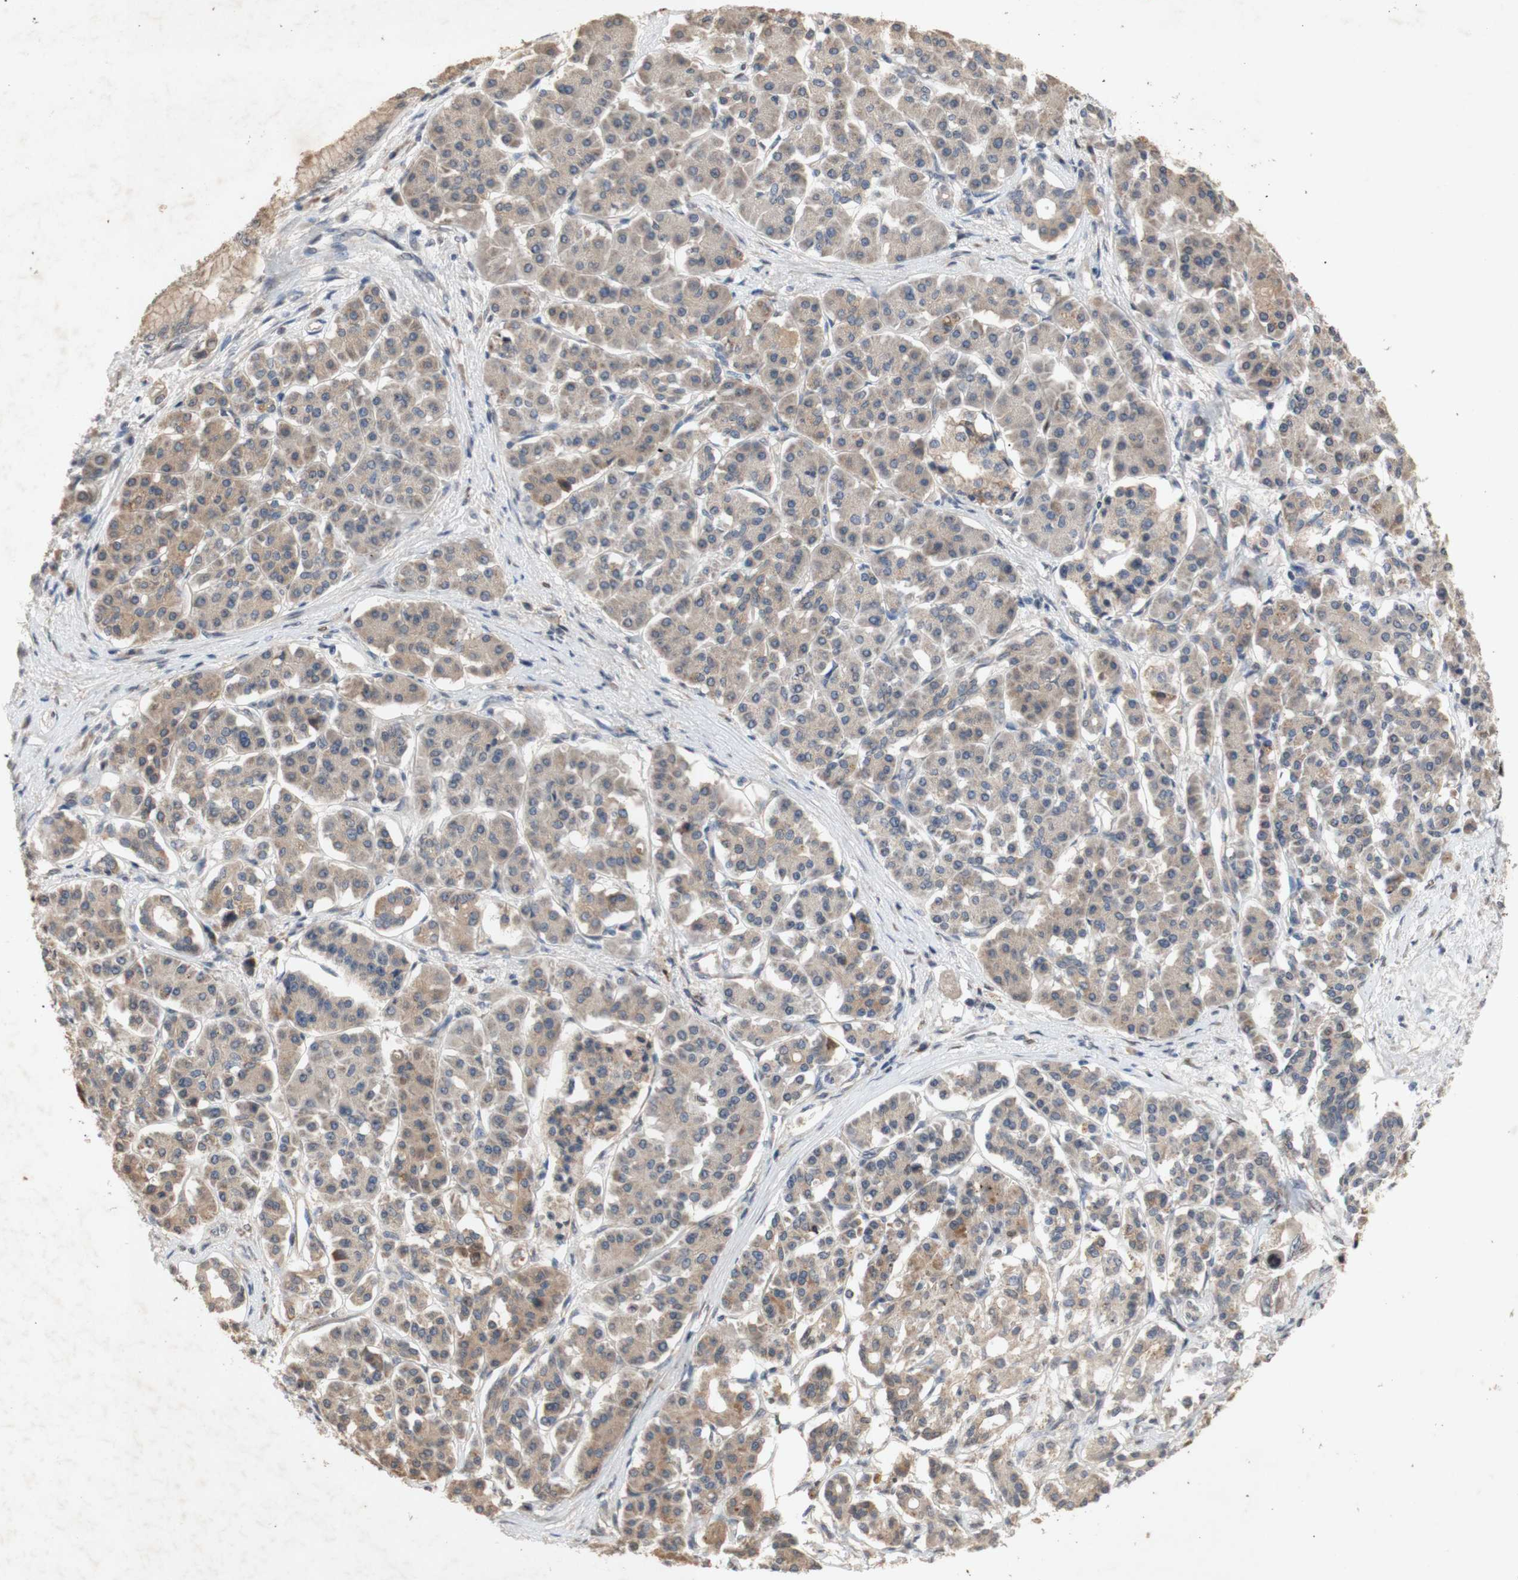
{"staining": {"intensity": "moderate", "quantity": ">75%", "location": "cytoplasmic/membranous"}, "tissue": "pancreatic cancer", "cell_type": "Tumor cells", "image_type": "cancer", "snomed": [{"axis": "morphology", "description": "Normal tissue, NOS"}, {"axis": "topography", "description": "Pancreas"}], "caption": "Immunohistochemical staining of pancreatic cancer exhibits moderate cytoplasmic/membranous protein positivity in approximately >75% of tumor cells. (IHC, brightfield microscopy, high magnification).", "gene": "FOSB", "patient": {"sex": "male", "age": 42}}